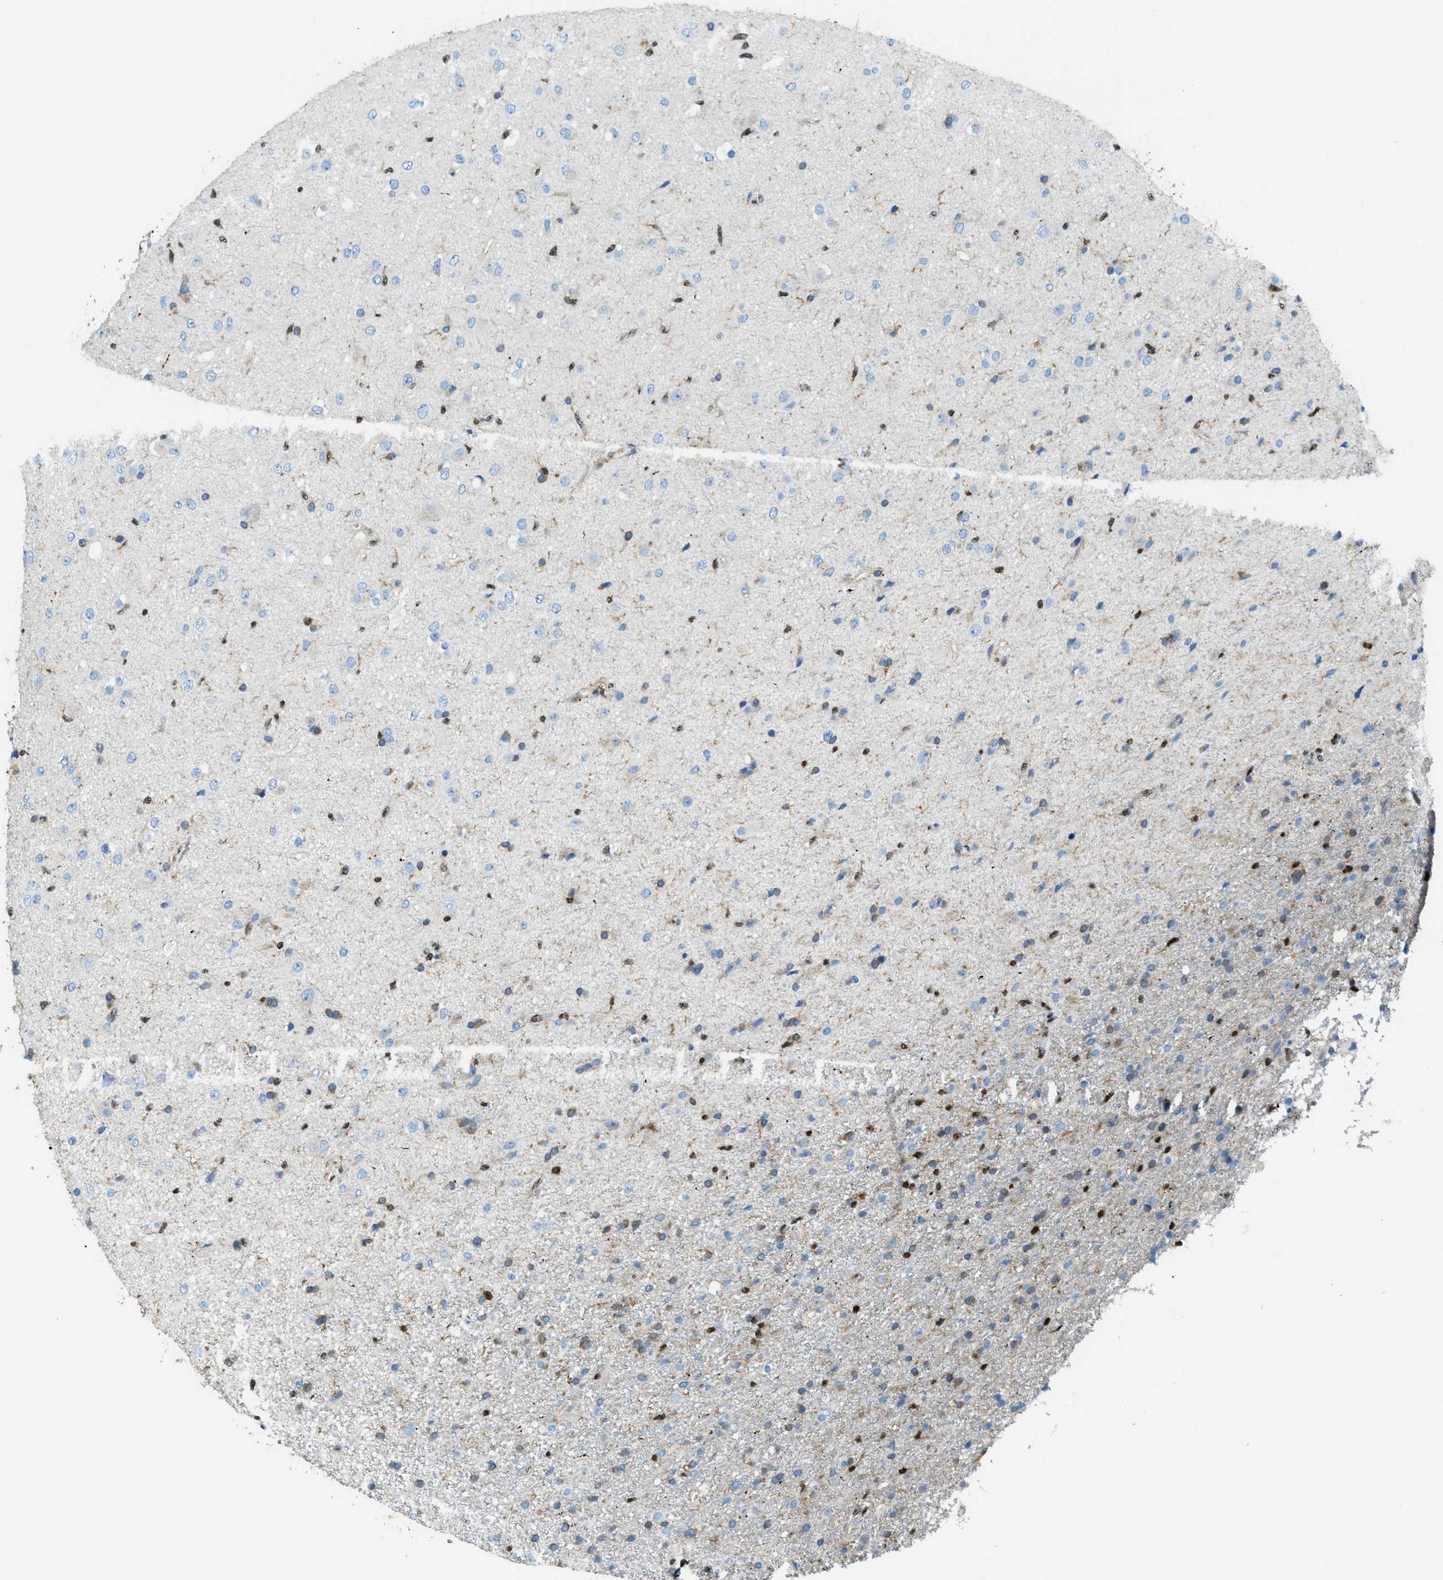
{"staining": {"intensity": "negative", "quantity": "none", "location": "none"}, "tissue": "glioma", "cell_type": "Tumor cells", "image_type": "cancer", "snomed": [{"axis": "morphology", "description": "Glioma, malignant, Low grade"}, {"axis": "topography", "description": "Brain"}], "caption": "Protein analysis of malignant glioma (low-grade) demonstrates no significant expression in tumor cells.", "gene": "SP100", "patient": {"sex": "male", "age": 65}}